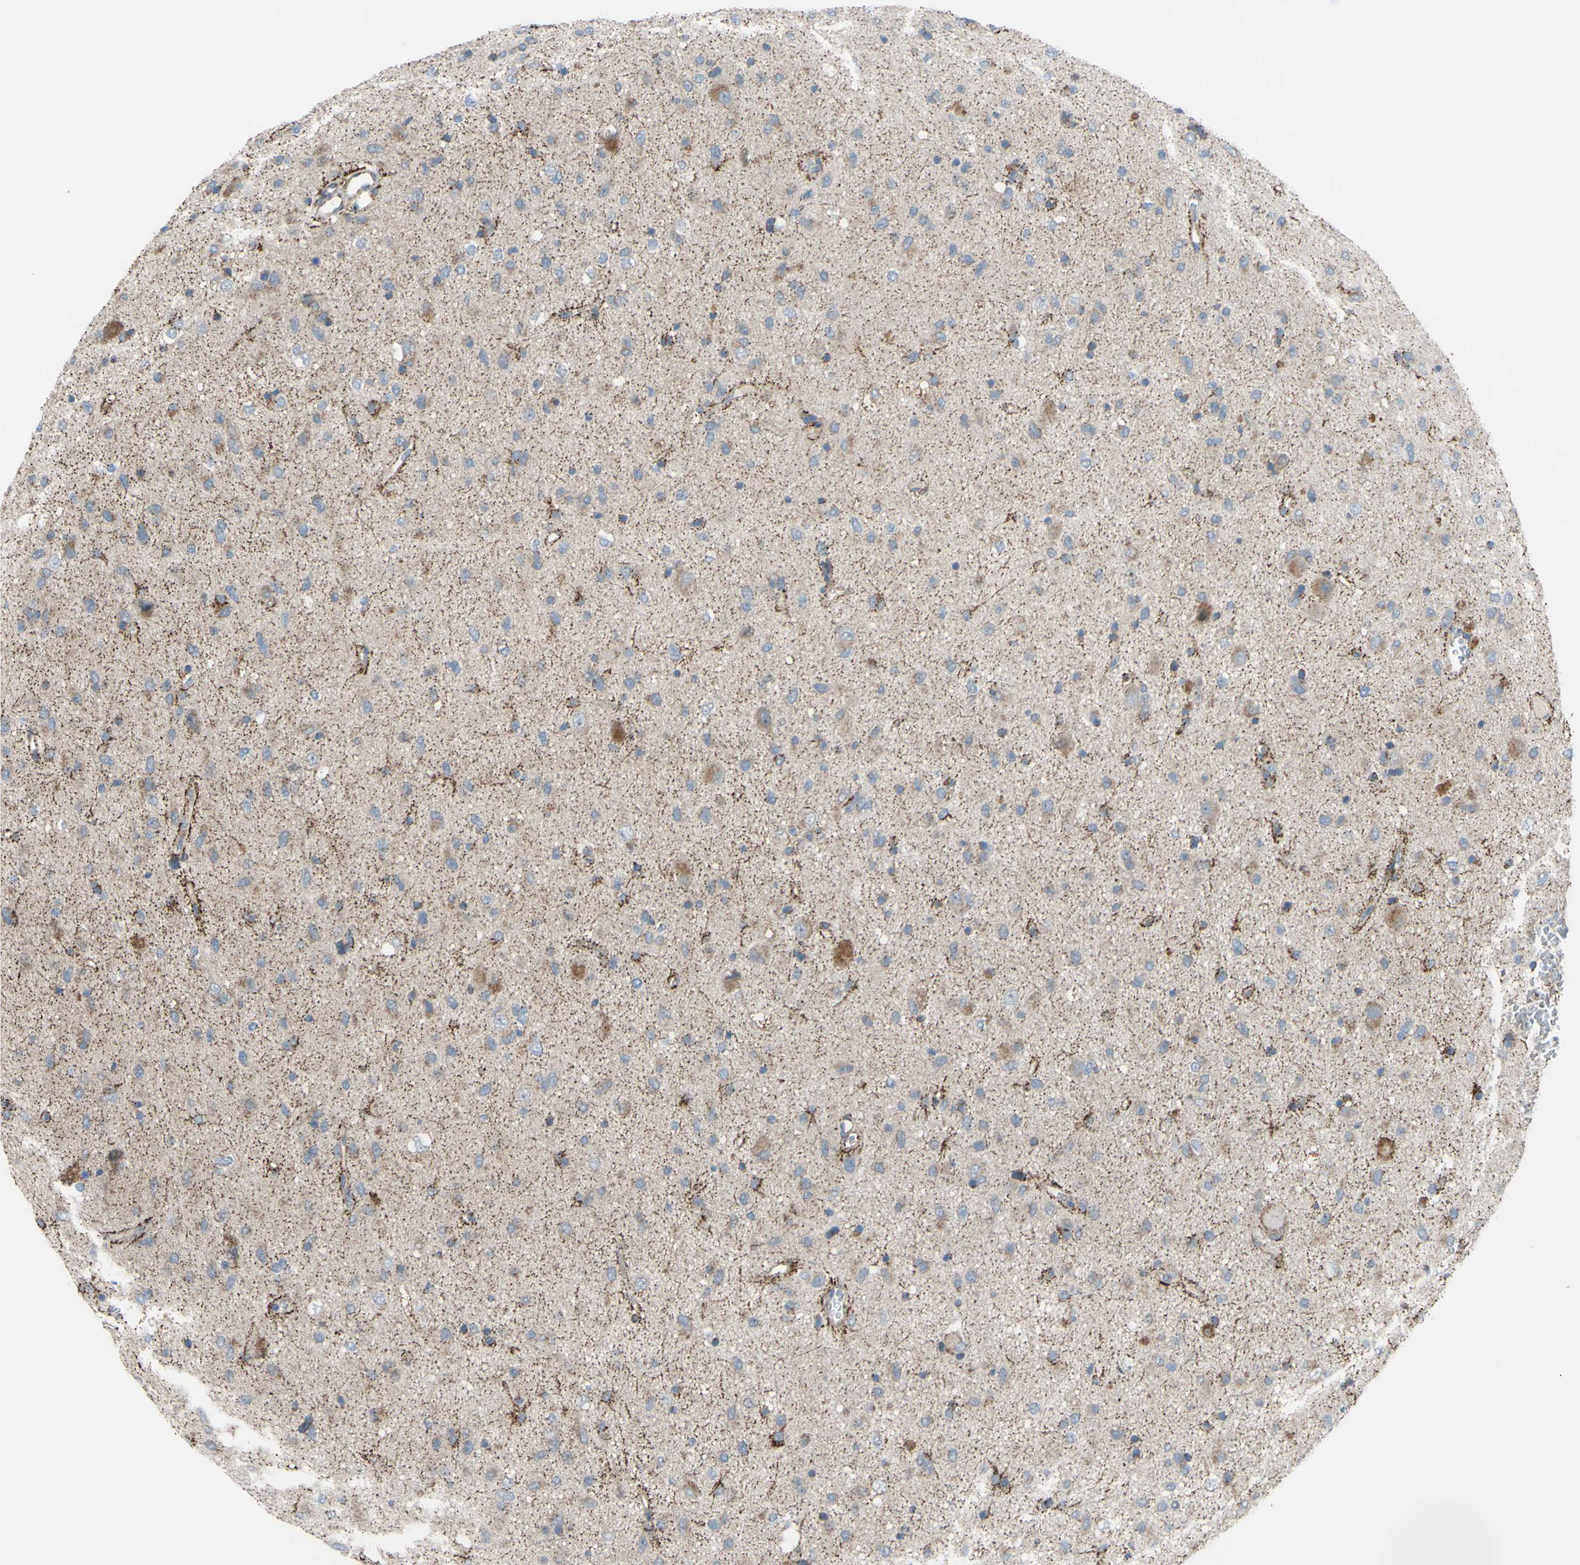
{"staining": {"intensity": "weak", "quantity": "25%-75%", "location": "cytoplasmic/membranous"}, "tissue": "glioma", "cell_type": "Tumor cells", "image_type": "cancer", "snomed": [{"axis": "morphology", "description": "Glioma, malignant, Low grade"}, {"axis": "topography", "description": "Brain"}], "caption": "Weak cytoplasmic/membranous positivity is identified in about 25%-75% of tumor cells in glioma.", "gene": "GLT8D1", "patient": {"sex": "male", "age": 77}}